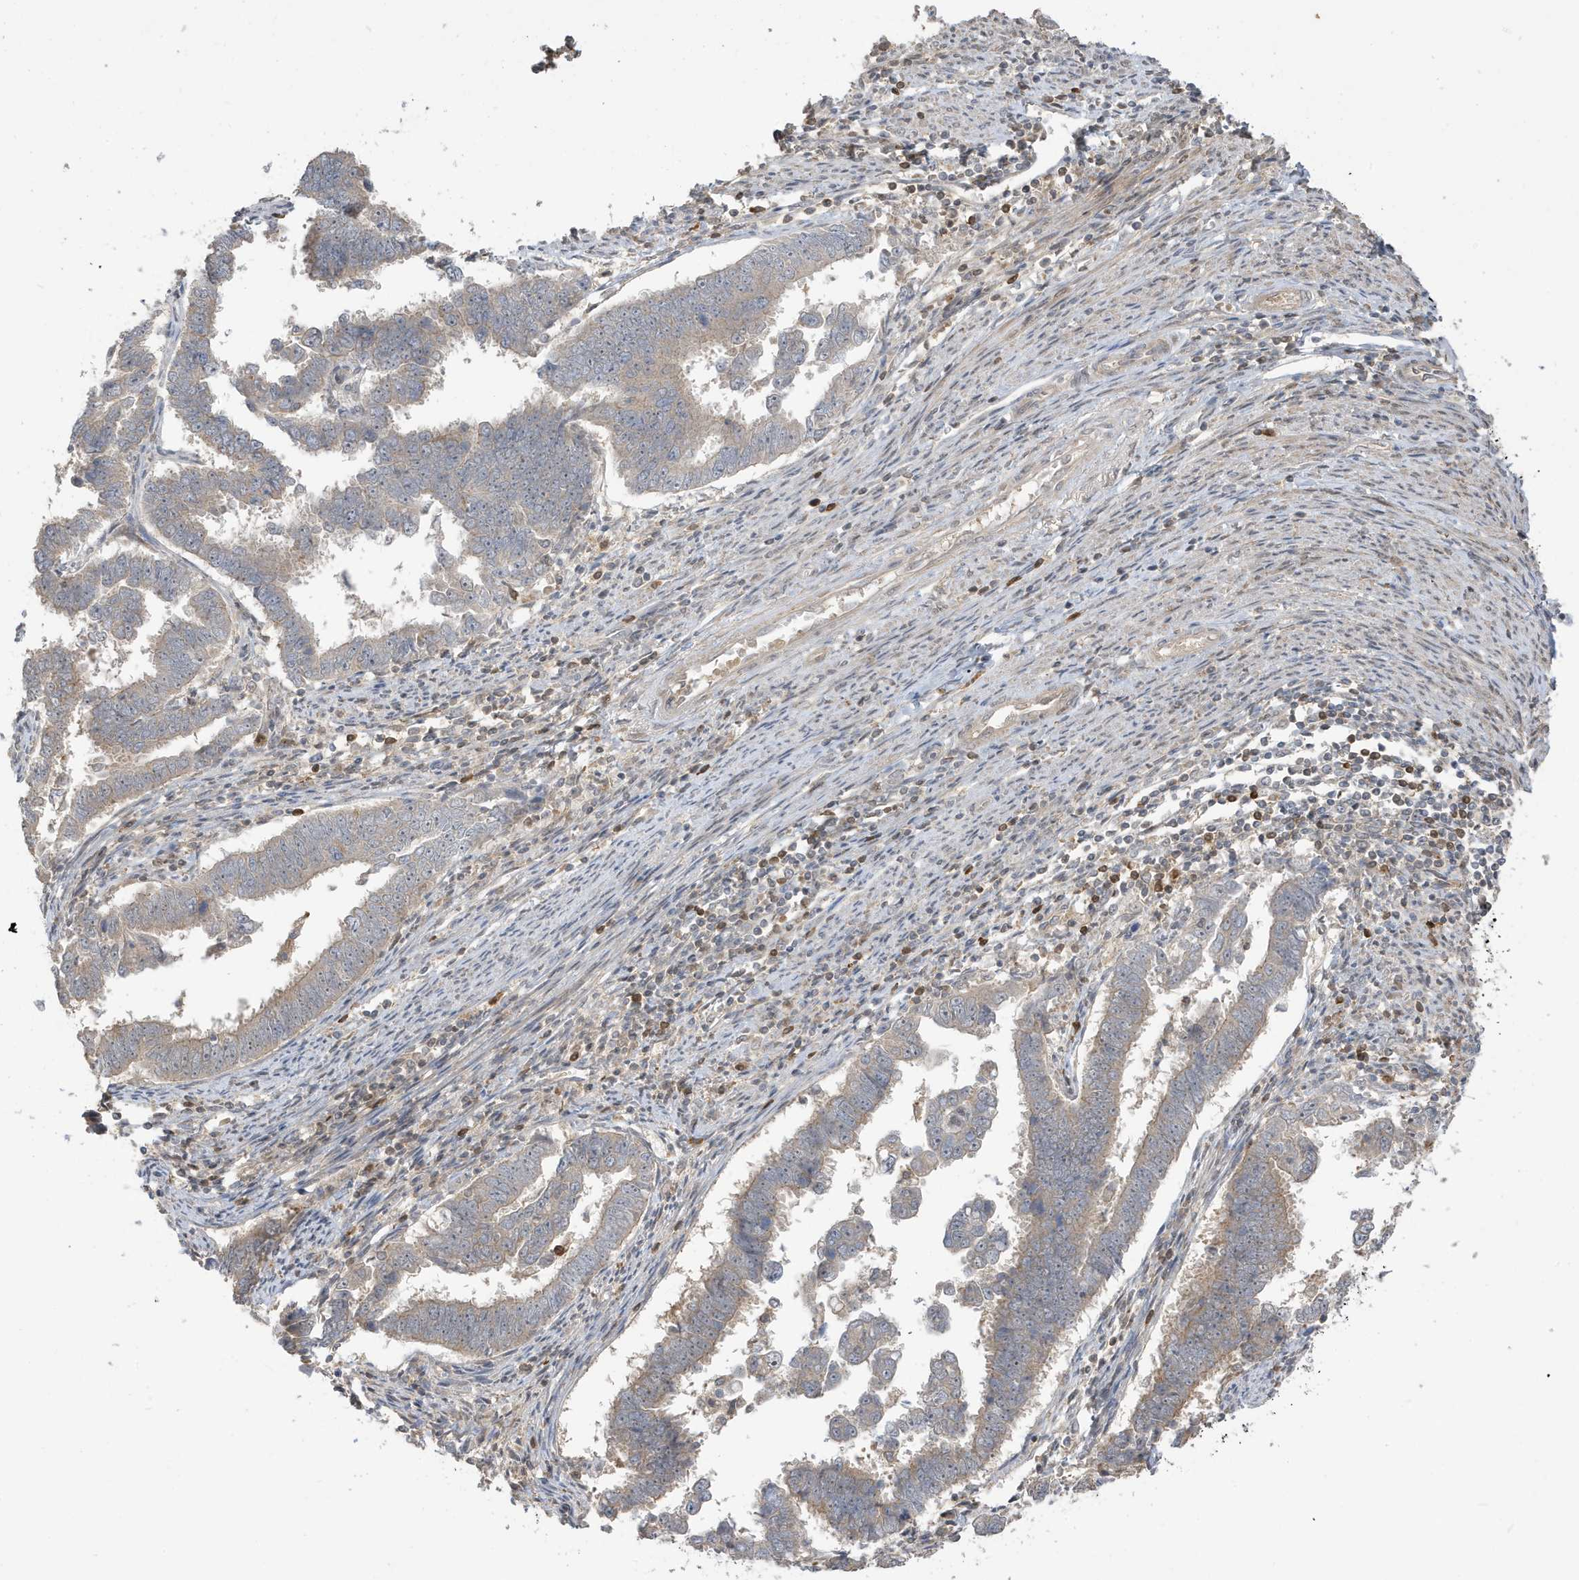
{"staining": {"intensity": "negative", "quantity": "none", "location": "none"}, "tissue": "endometrial cancer", "cell_type": "Tumor cells", "image_type": "cancer", "snomed": [{"axis": "morphology", "description": "Adenocarcinoma, NOS"}, {"axis": "topography", "description": "Endometrium"}], "caption": "A micrograph of endometrial adenocarcinoma stained for a protein displays no brown staining in tumor cells.", "gene": "TAB3", "patient": {"sex": "female", "age": 75}}